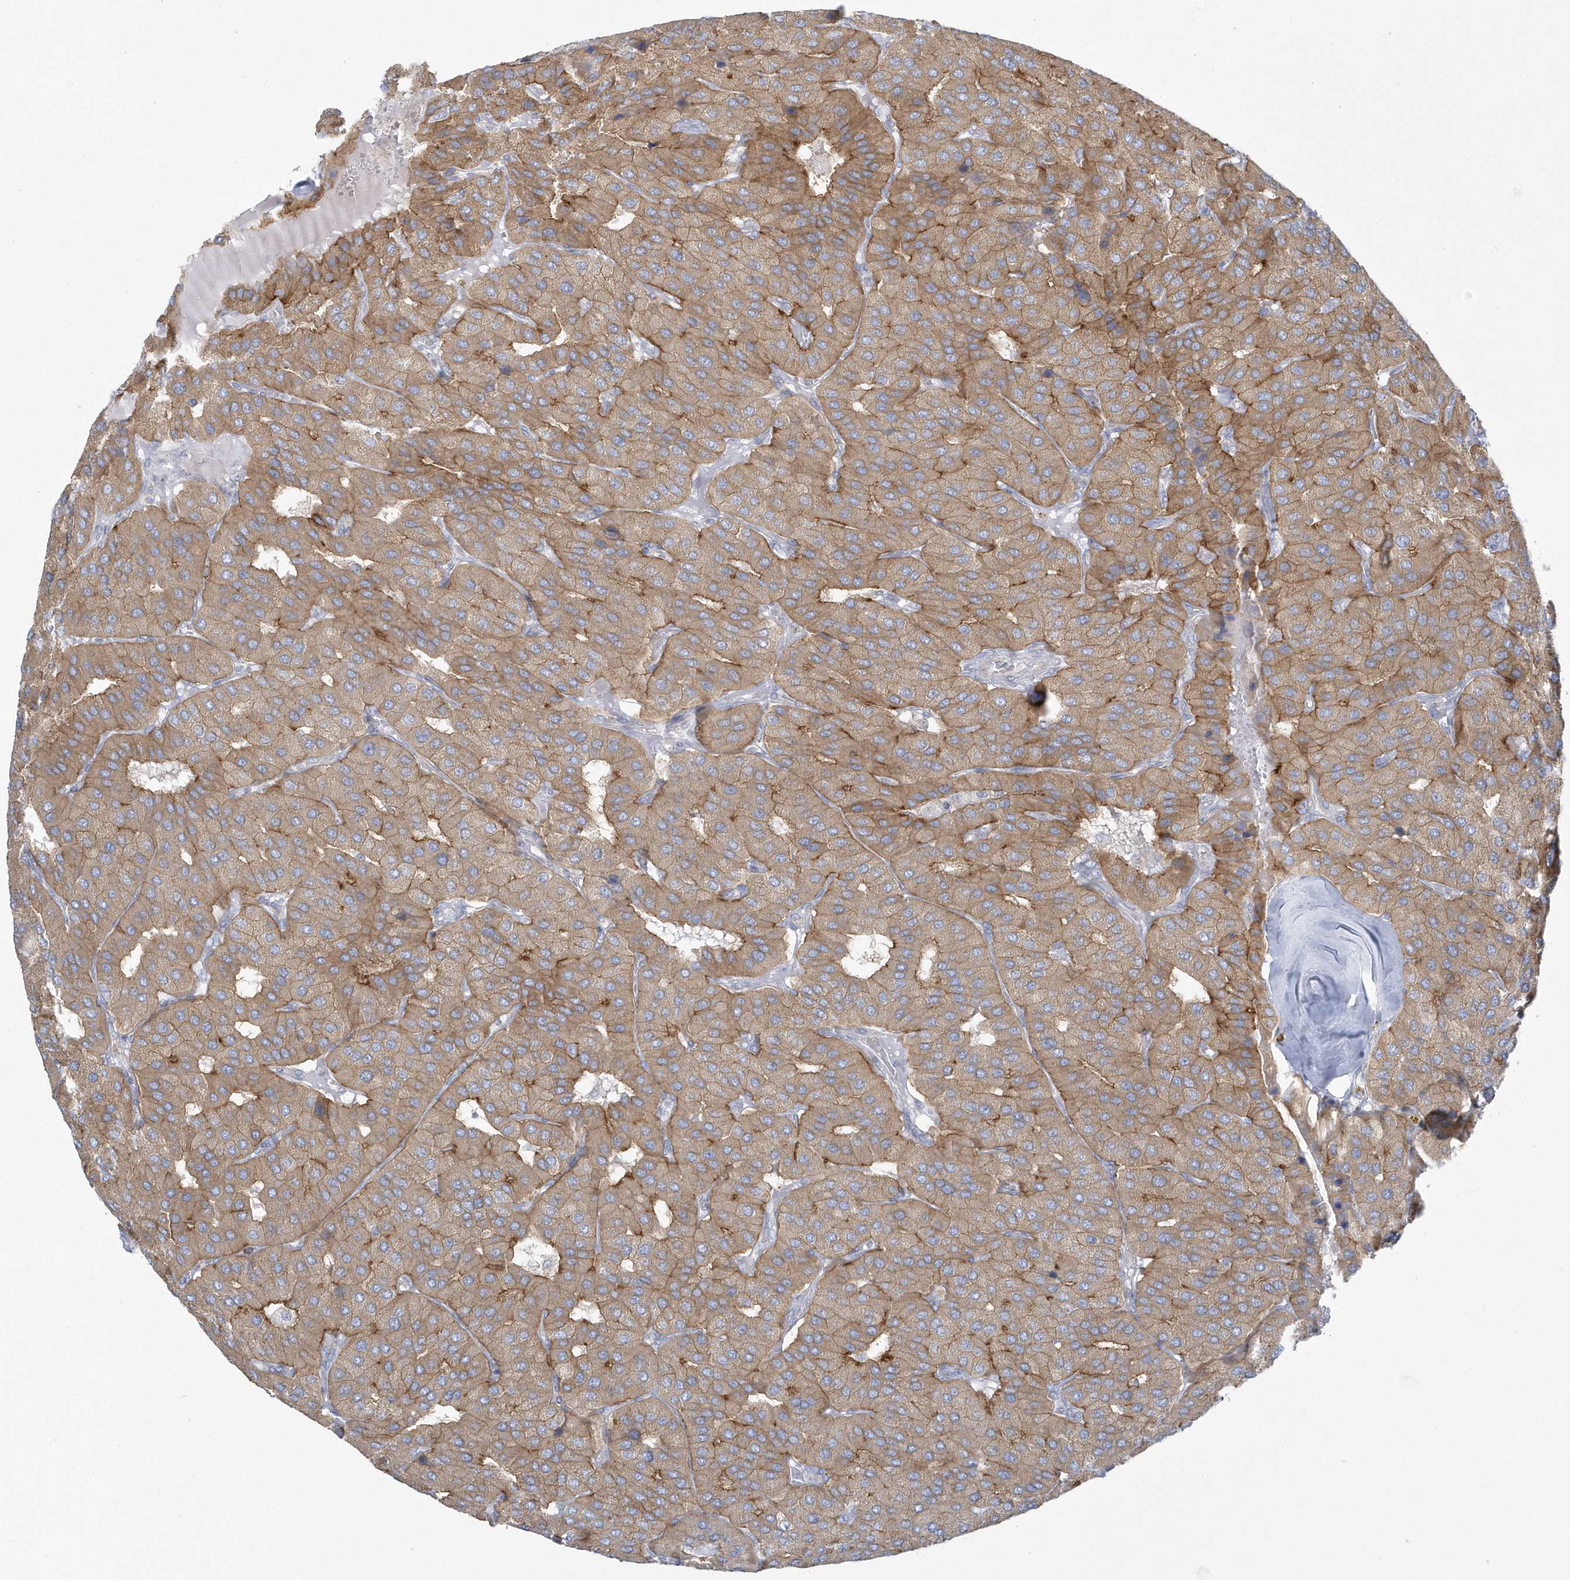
{"staining": {"intensity": "moderate", "quantity": ">75%", "location": "cytoplasmic/membranous"}, "tissue": "parathyroid gland", "cell_type": "Glandular cells", "image_type": "normal", "snomed": [{"axis": "morphology", "description": "Normal tissue, NOS"}, {"axis": "morphology", "description": "Adenoma, NOS"}, {"axis": "topography", "description": "Parathyroid gland"}], "caption": "High-power microscopy captured an IHC image of benign parathyroid gland, revealing moderate cytoplasmic/membranous expression in approximately >75% of glandular cells.", "gene": "DNAJC18", "patient": {"sex": "female", "age": 86}}